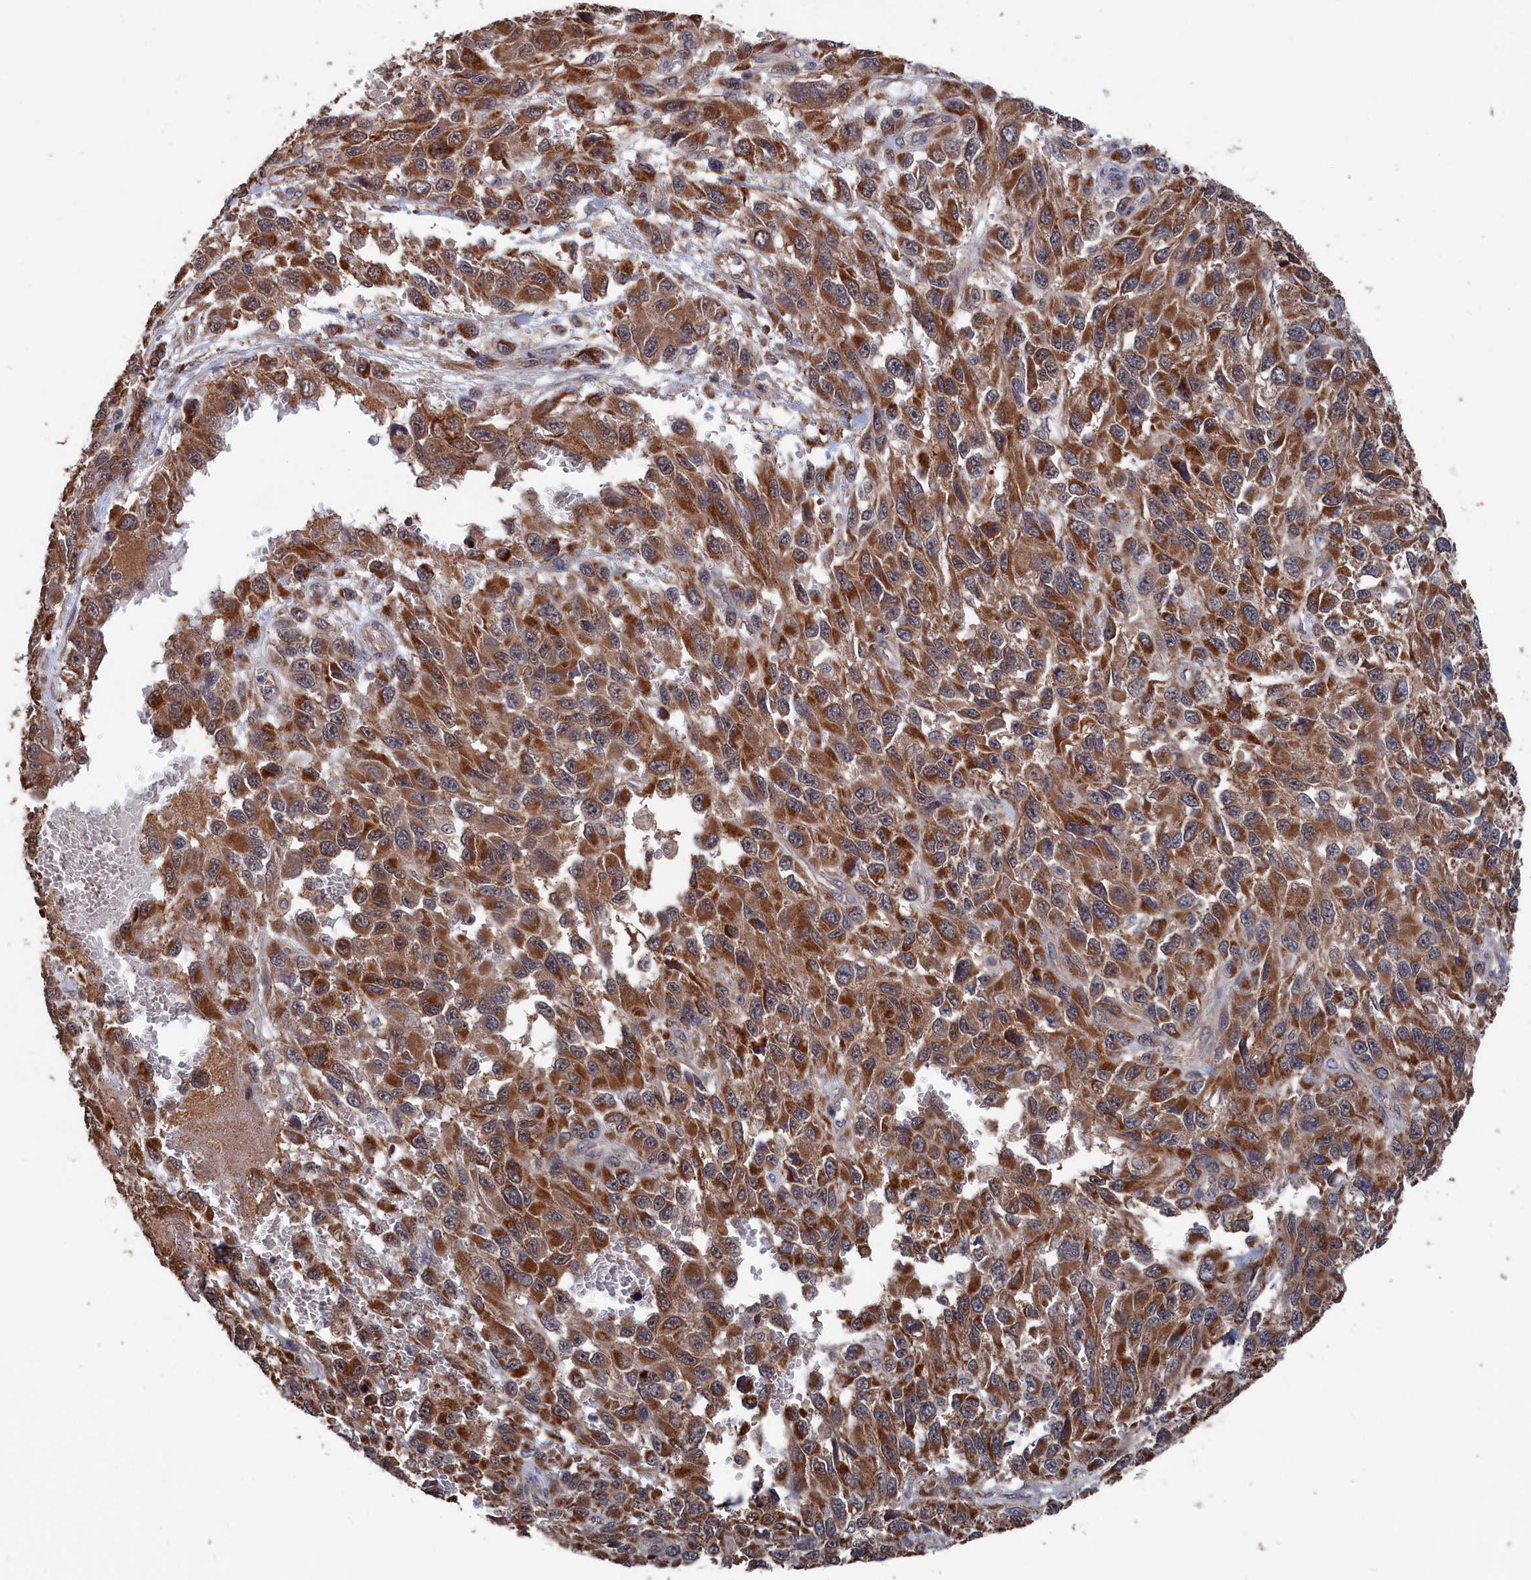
{"staining": {"intensity": "moderate", "quantity": ">75%", "location": "cytoplasmic/membranous"}, "tissue": "melanoma", "cell_type": "Tumor cells", "image_type": "cancer", "snomed": [{"axis": "morphology", "description": "Normal tissue, NOS"}, {"axis": "morphology", "description": "Malignant melanoma, NOS"}, {"axis": "topography", "description": "Skin"}], "caption": "DAB (3,3'-diaminobenzidine) immunohistochemical staining of melanoma displays moderate cytoplasmic/membranous protein staining in about >75% of tumor cells.", "gene": "PDE12", "patient": {"sex": "female", "age": 96}}